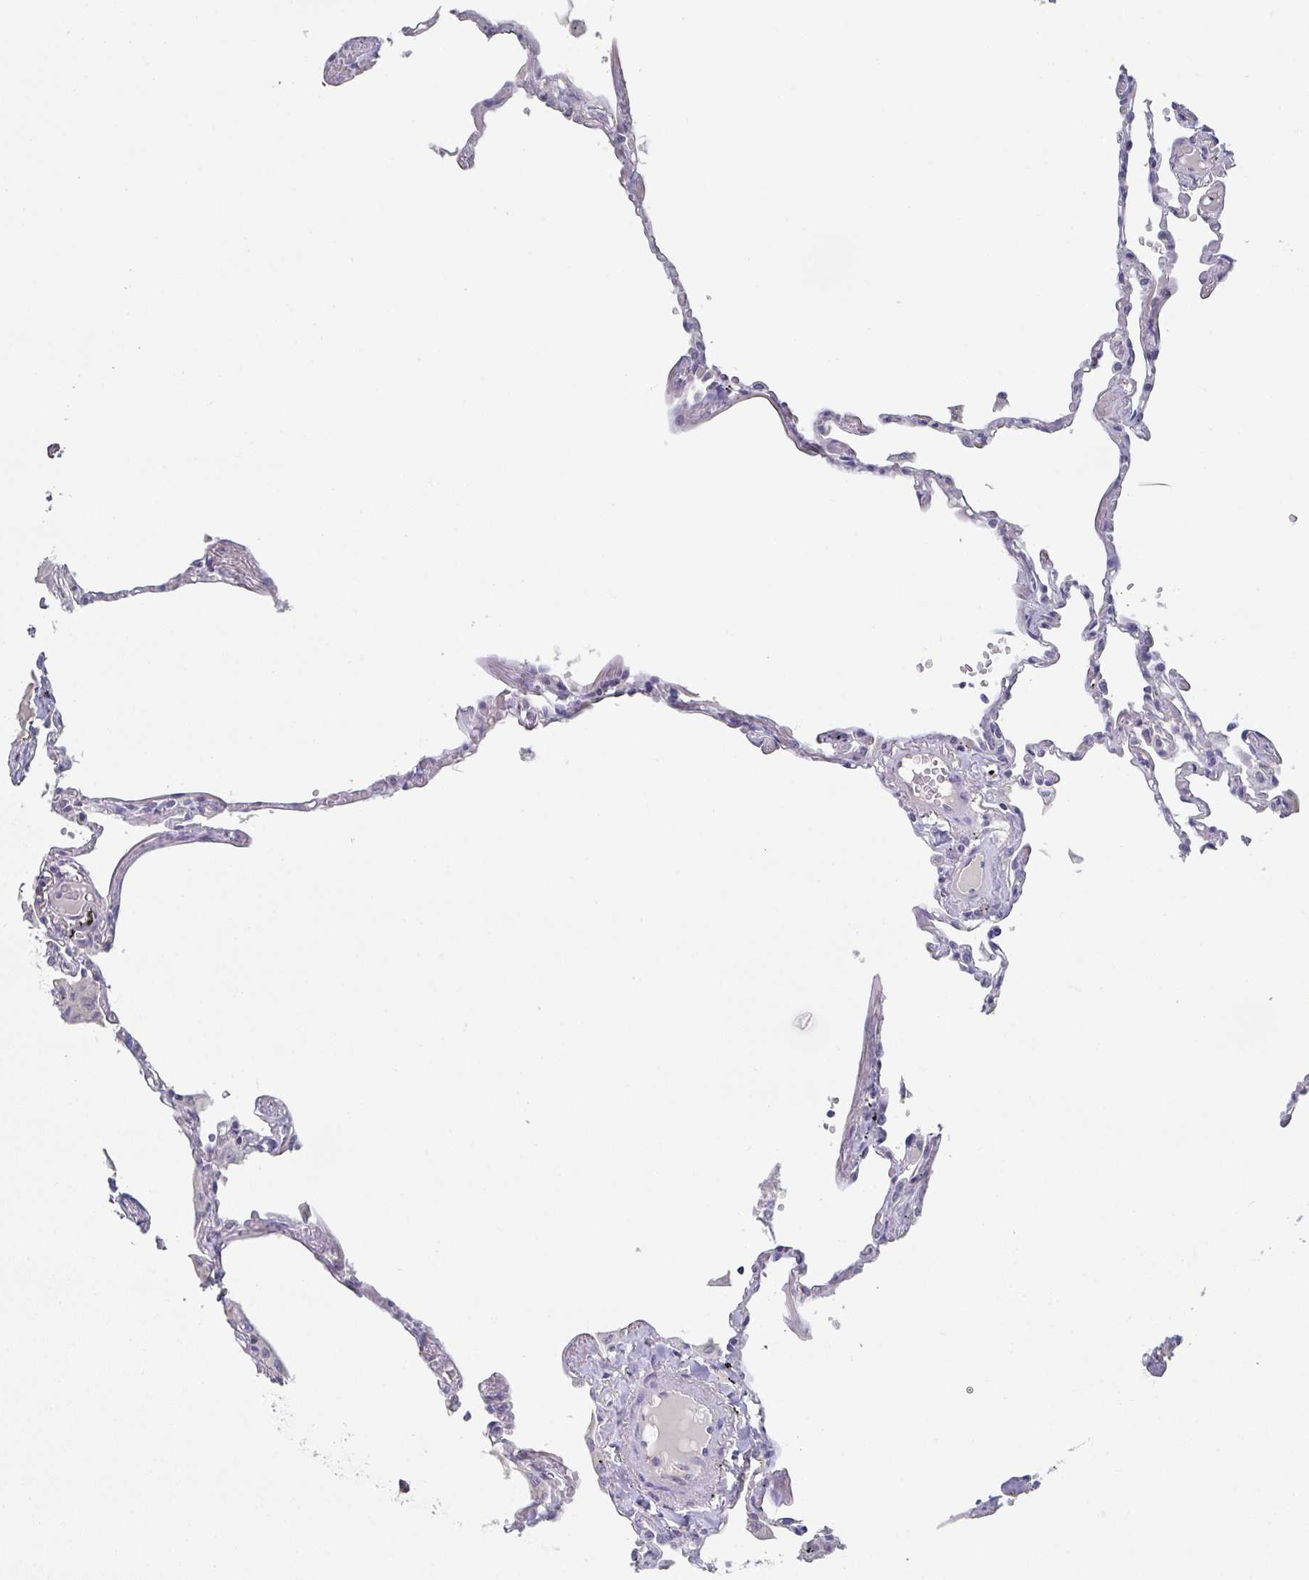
{"staining": {"intensity": "negative", "quantity": "none", "location": "none"}, "tissue": "lung", "cell_type": "Alveolar cells", "image_type": "normal", "snomed": [{"axis": "morphology", "description": "Normal tissue, NOS"}, {"axis": "topography", "description": "Lung"}], "caption": "Micrograph shows no protein expression in alveolar cells of benign lung.", "gene": "CHMP5", "patient": {"sex": "female", "age": 67}}